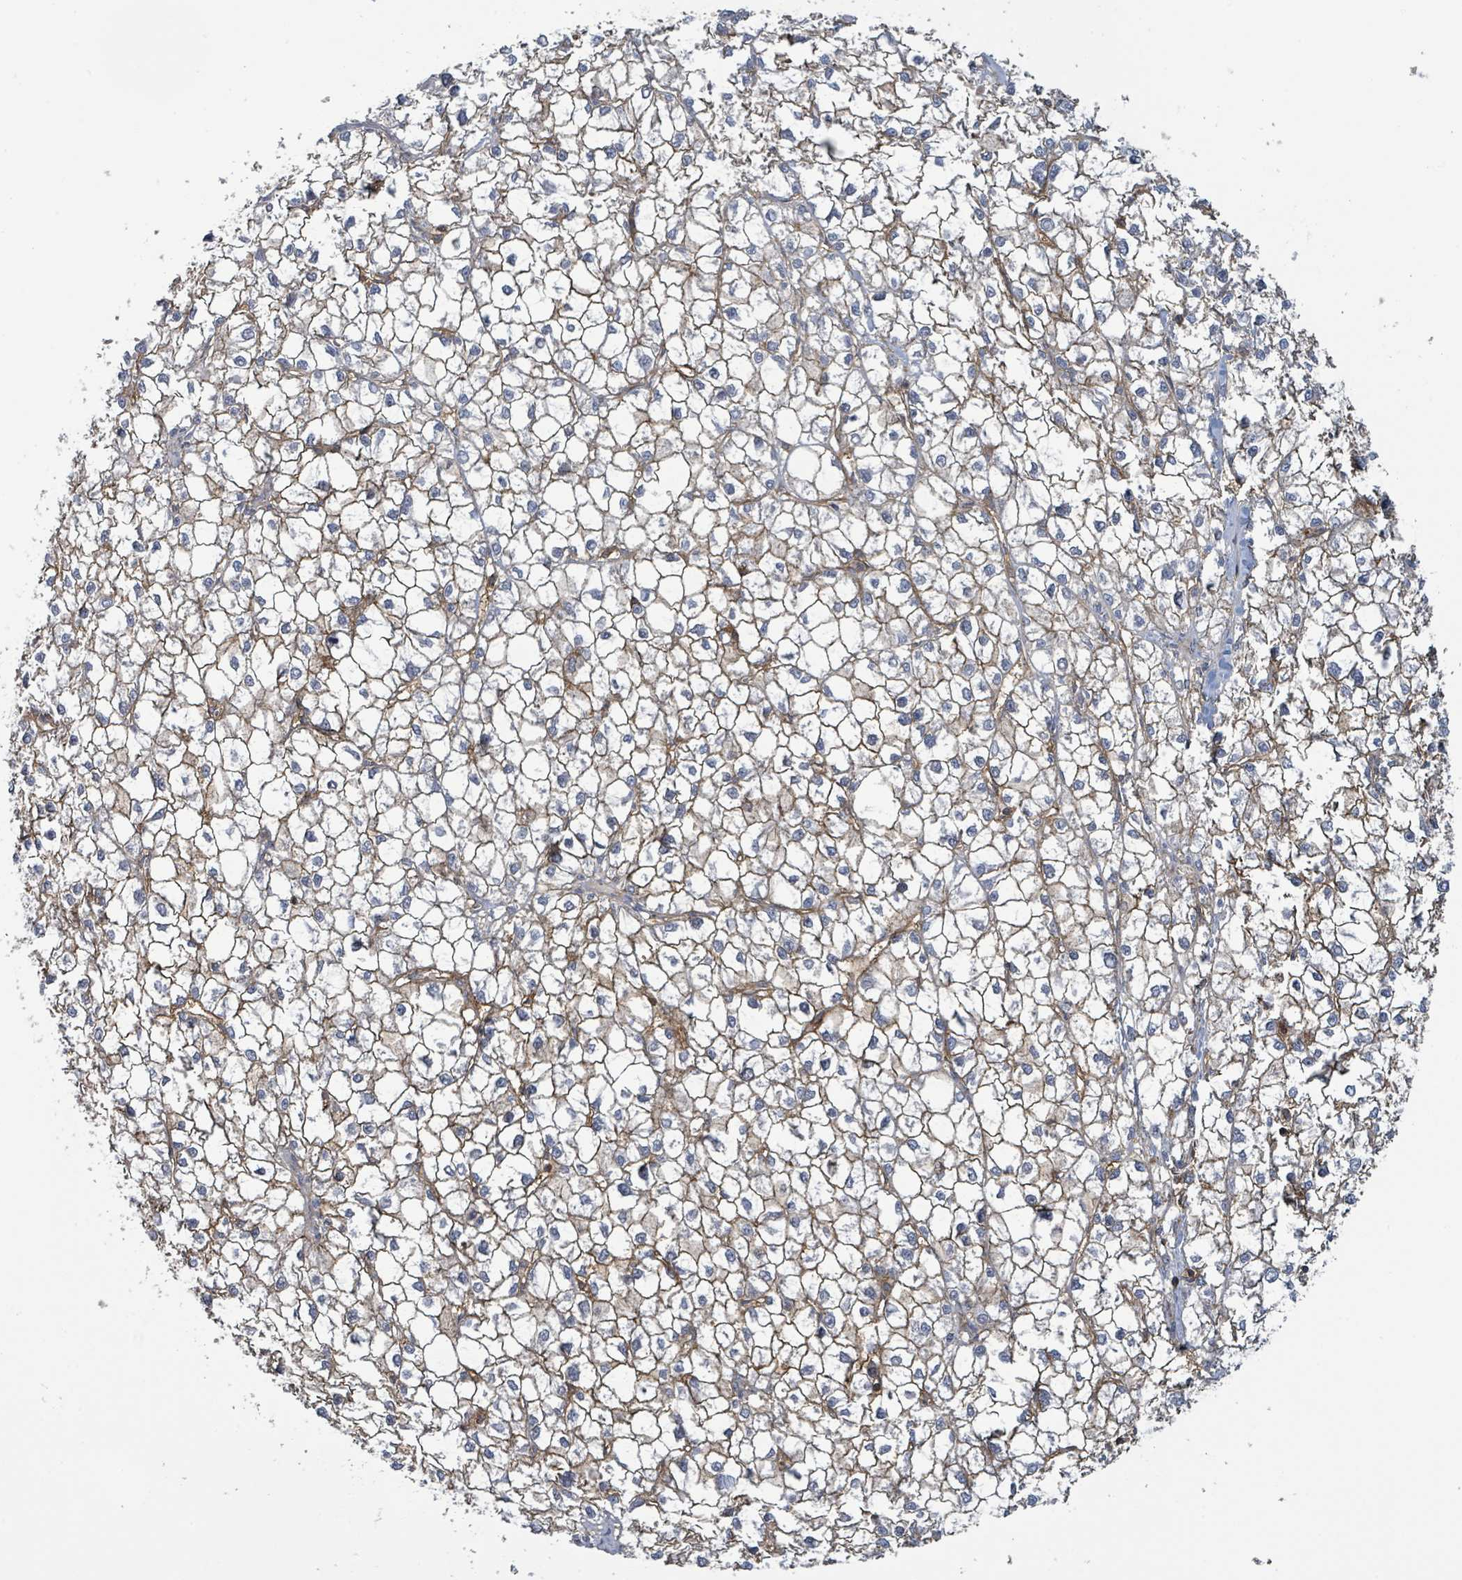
{"staining": {"intensity": "moderate", "quantity": "25%-75%", "location": "cytoplasmic/membranous"}, "tissue": "liver cancer", "cell_type": "Tumor cells", "image_type": "cancer", "snomed": [{"axis": "morphology", "description": "Carcinoma, Hepatocellular, NOS"}, {"axis": "topography", "description": "Liver"}], "caption": "Human liver cancer (hepatocellular carcinoma) stained with a brown dye displays moderate cytoplasmic/membranous positive positivity in about 25%-75% of tumor cells.", "gene": "TNFRSF14", "patient": {"sex": "female", "age": 43}}